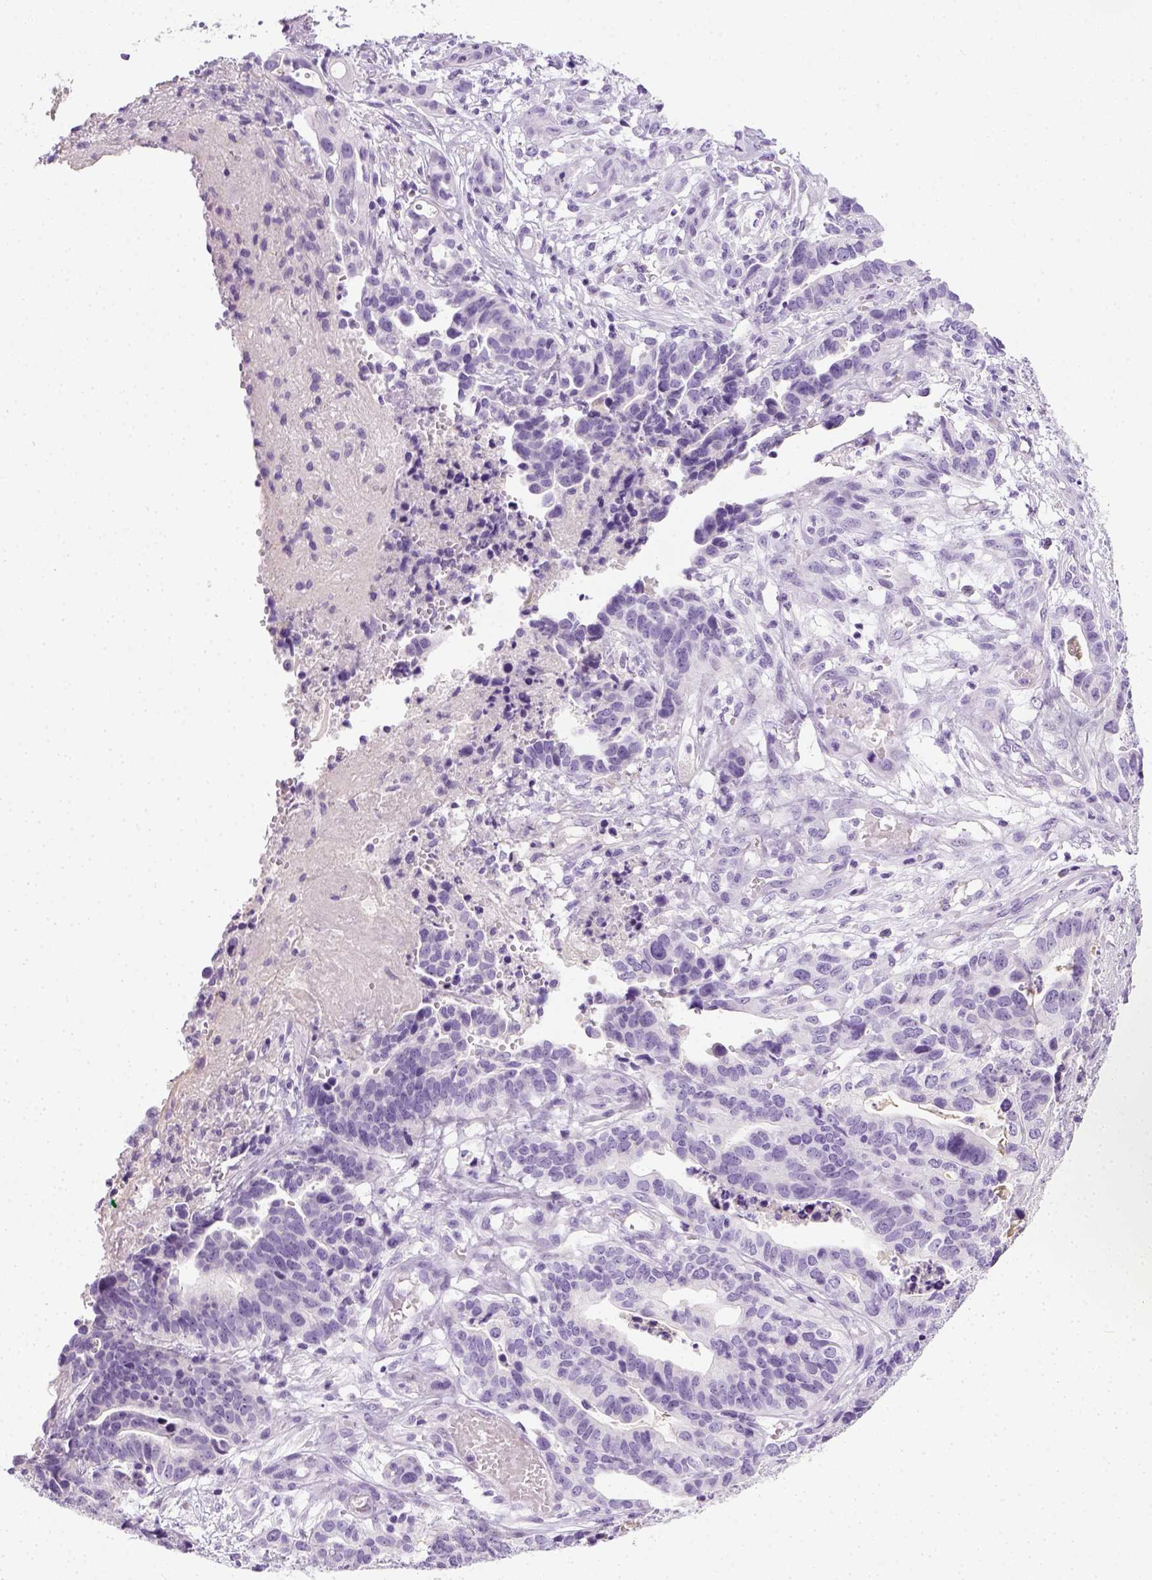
{"staining": {"intensity": "negative", "quantity": "none", "location": "none"}, "tissue": "stomach cancer", "cell_type": "Tumor cells", "image_type": "cancer", "snomed": [{"axis": "morphology", "description": "Adenocarcinoma, NOS"}, {"axis": "topography", "description": "Stomach, upper"}], "caption": "This is an immunohistochemistry (IHC) histopathology image of human stomach cancer. There is no positivity in tumor cells.", "gene": "LGSN", "patient": {"sex": "female", "age": 67}}